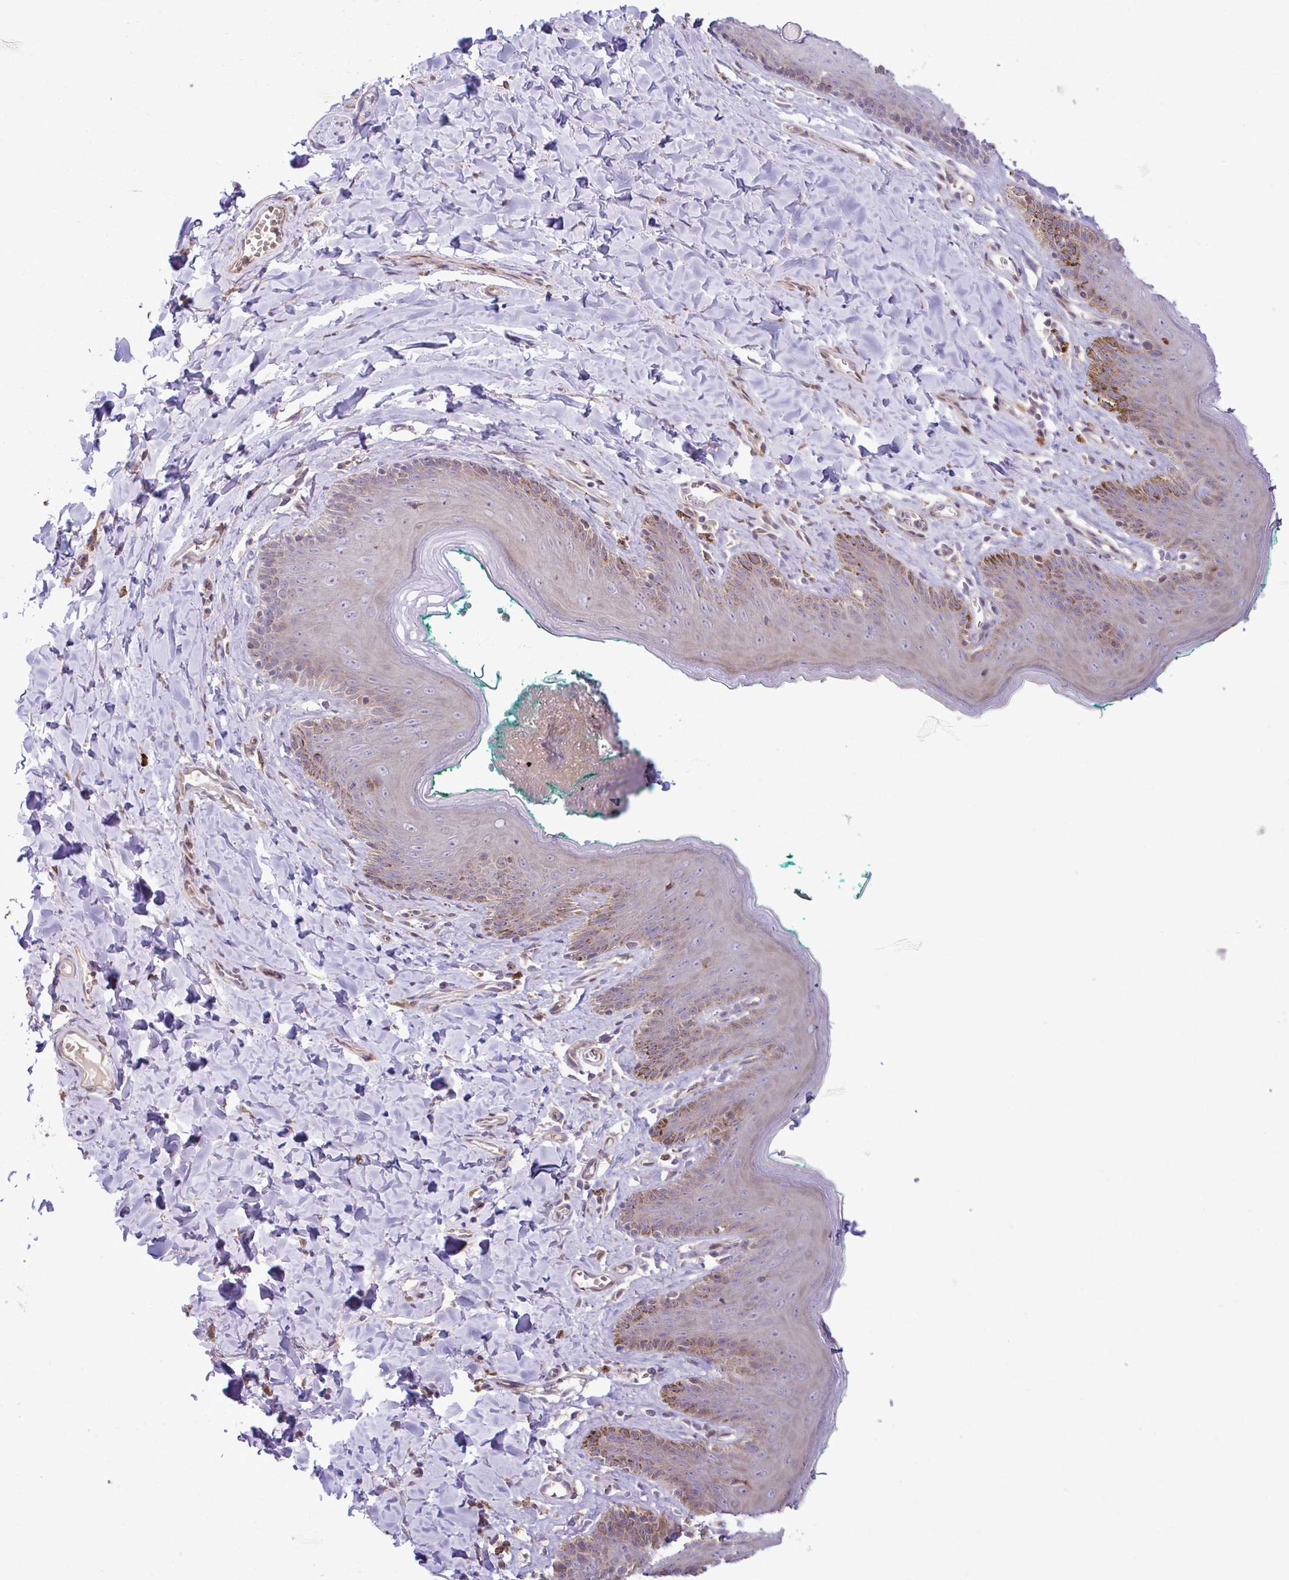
{"staining": {"intensity": "moderate", "quantity": "<25%", "location": "cytoplasmic/membranous"}, "tissue": "skin", "cell_type": "Epidermal cells", "image_type": "normal", "snomed": [{"axis": "morphology", "description": "Normal tissue, NOS"}, {"axis": "topography", "description": "Vulva"}, {"axis": "topography", "description": "Peripheral nerve tissue"}], "caption": "IHC of normal human skin reveals low levels of moderate cytoplasmic/membranous staining in about <25% of epidermal cells.", "gene": "LIMS1", "patient": {"sex": "female", "age": 66}}